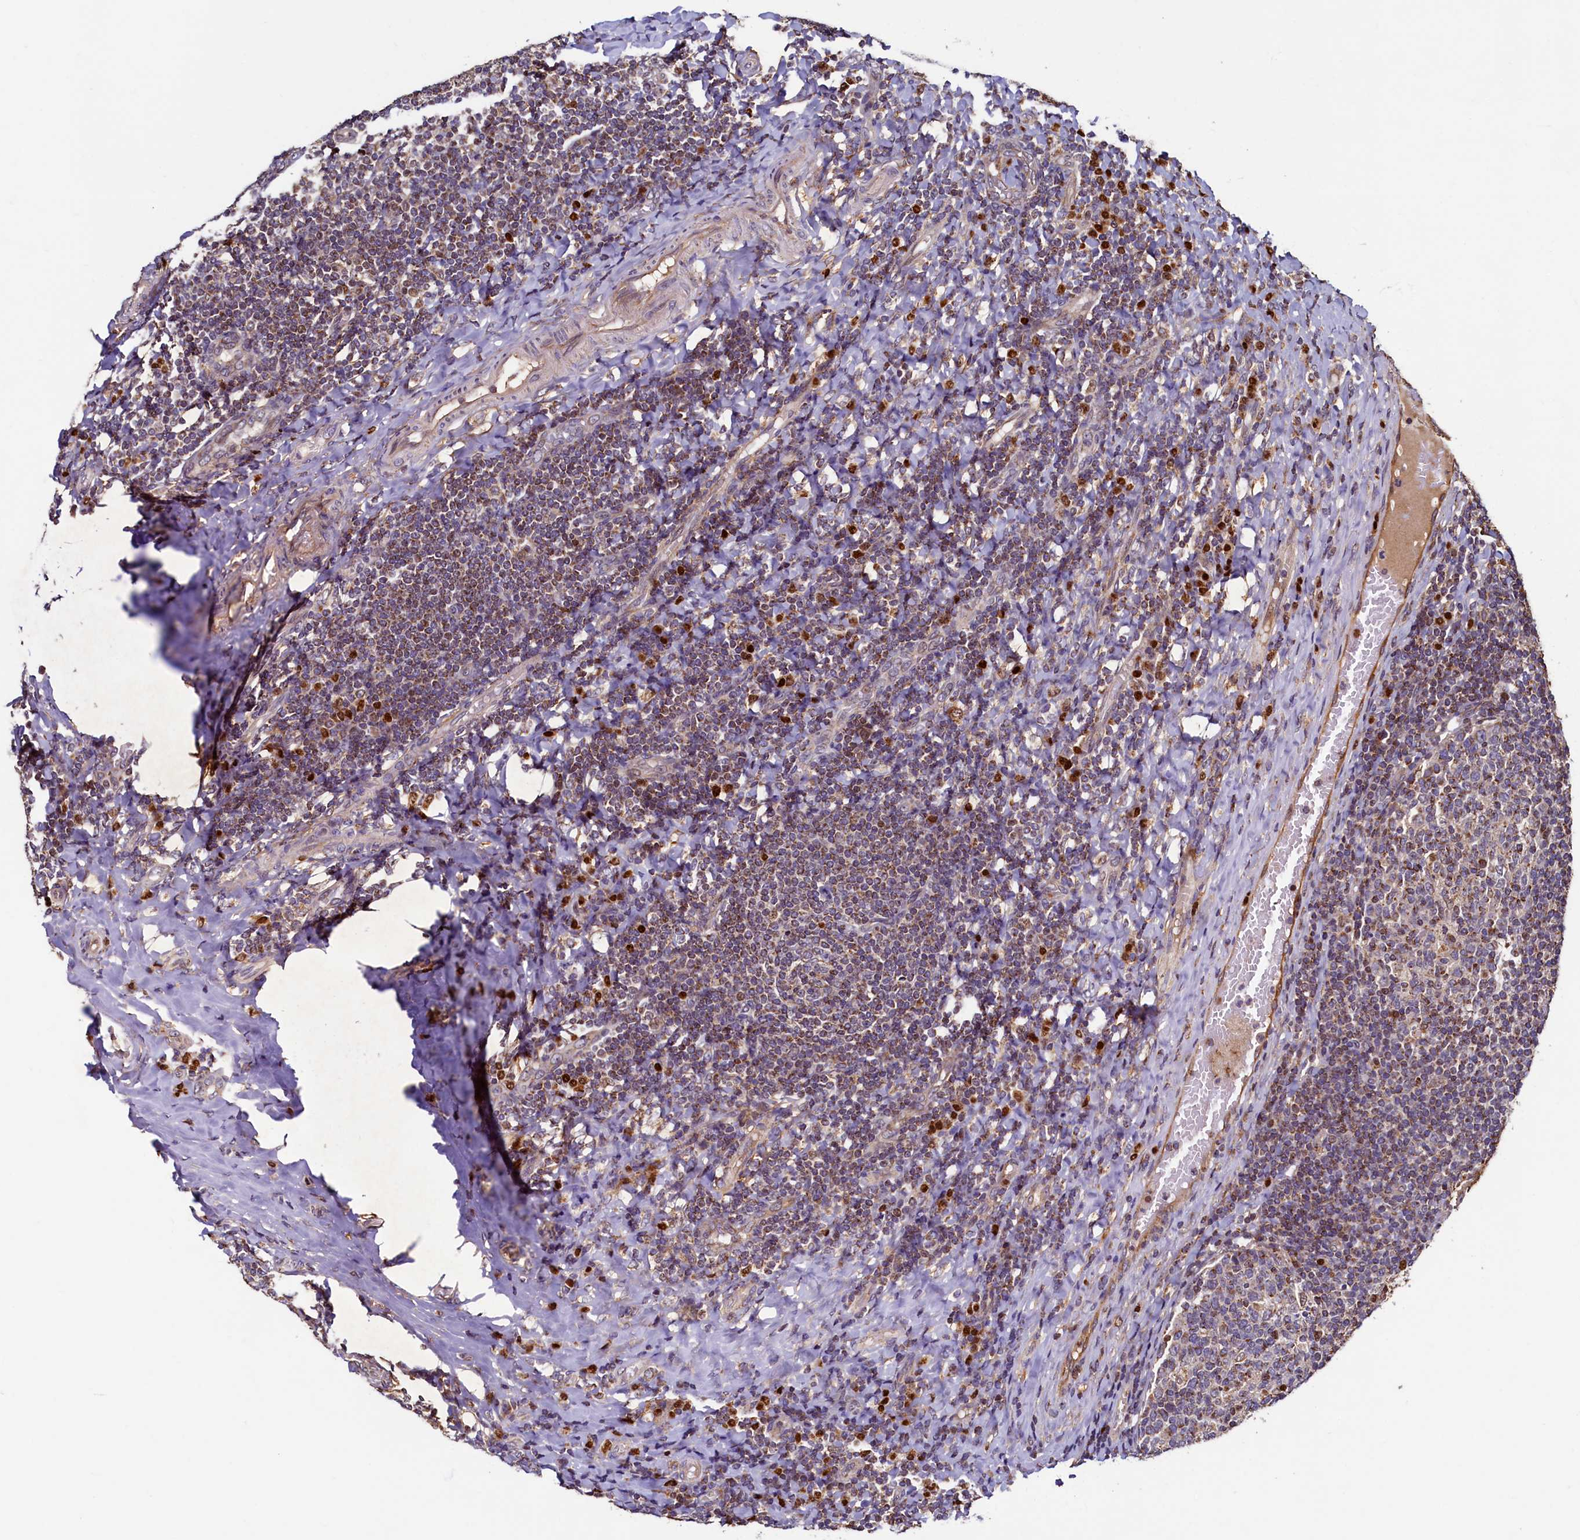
{"staining": {"intensity": "moderate", "quantity": "<25%", "location": "cytoplasmic/membranous"}, "tissue": "tonsil", "cell_type": "Germinal center cells", "image_type": "normal", "snomed": [{"axis": "morphology", "description": "Normal tissue, NOS"}, {"axis": "topography", "description": "Tonsil"}], "caption": "DAB immunohistochemical staining of unremarkable human tonsil displays moderate cytoplasmic/membranous protein positivity in about <25% of germinal center cells.", "gene": "NCKAP5L", "patient": {"sex": "female", "age": 19}}